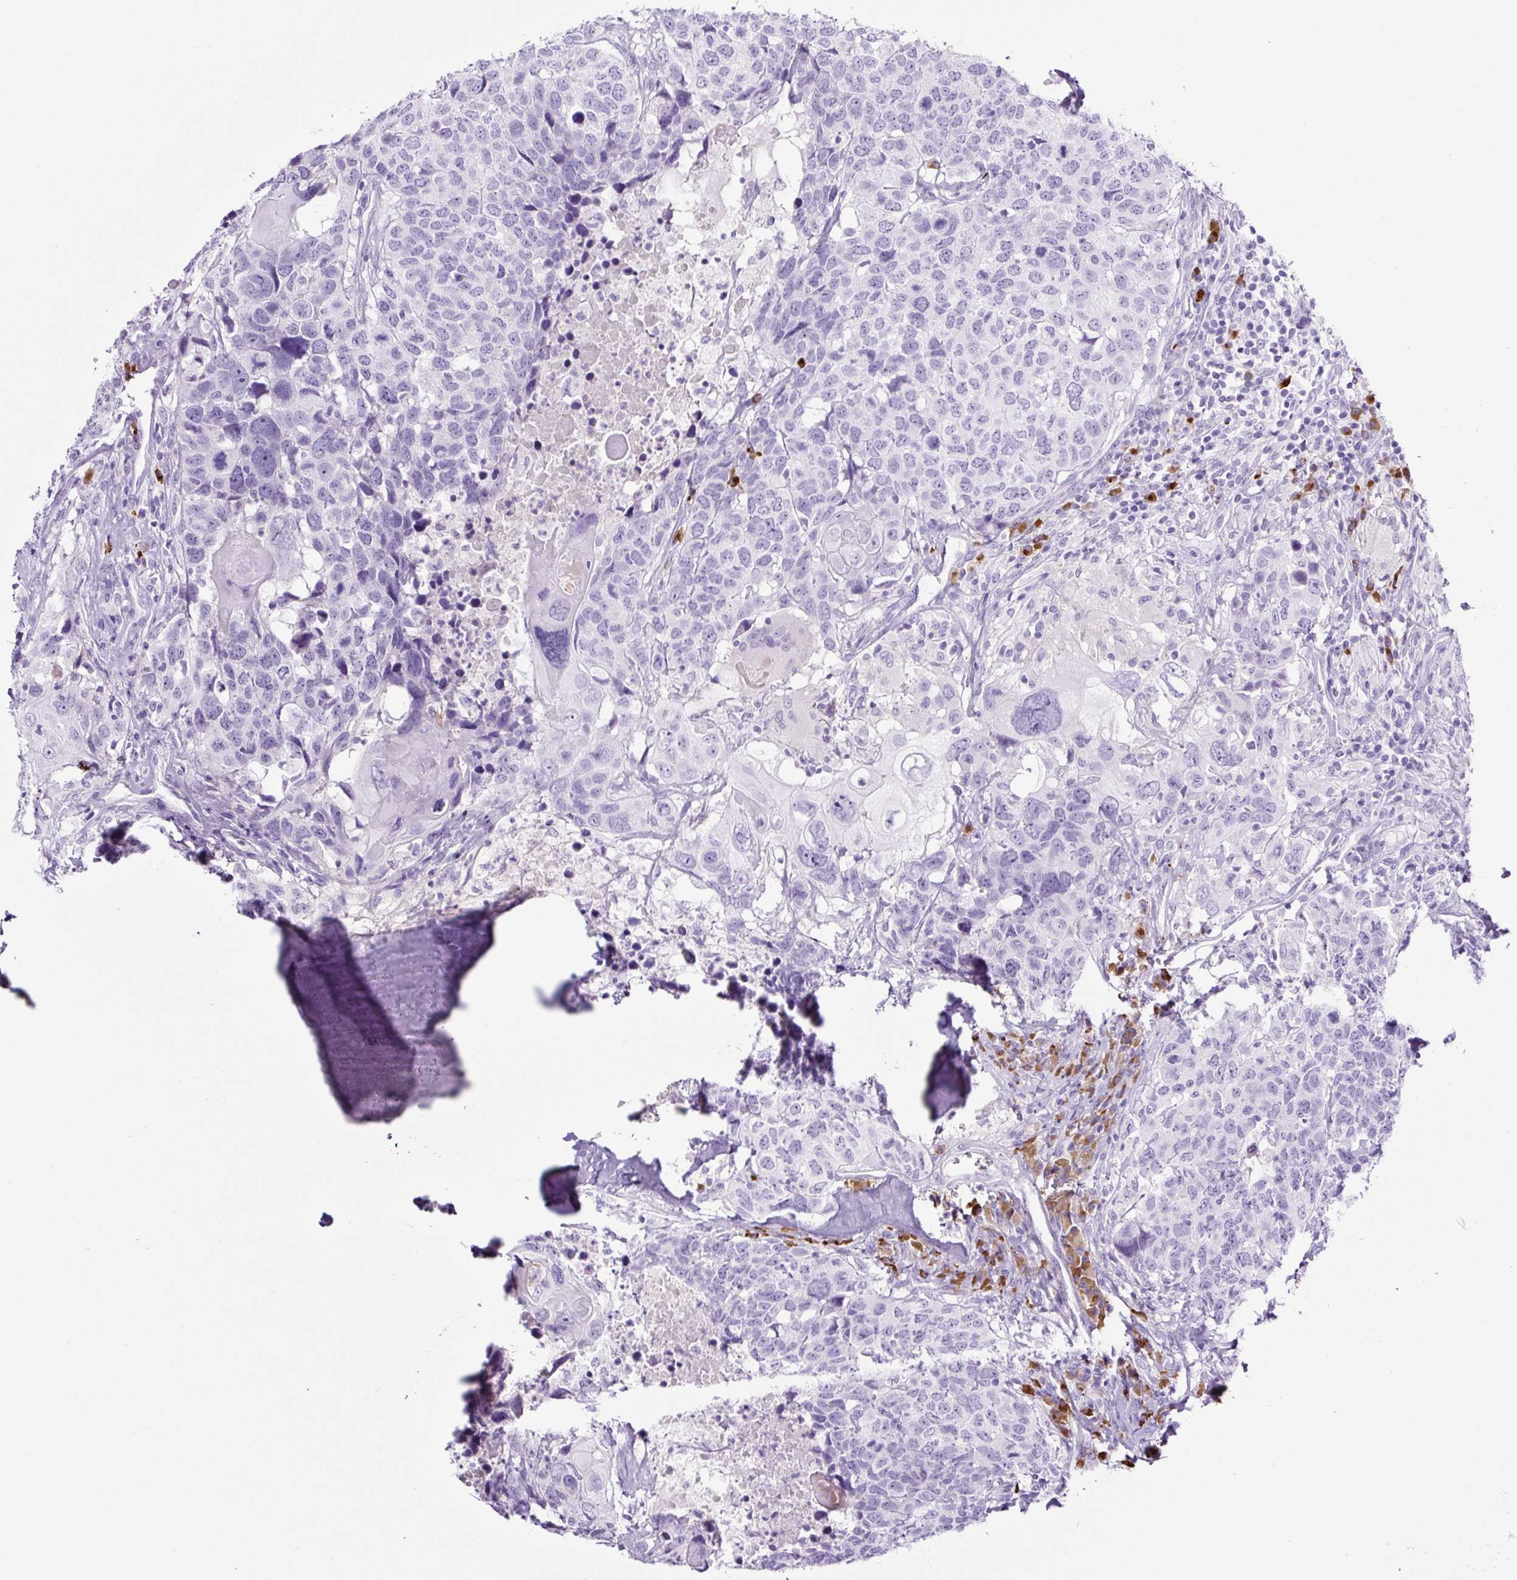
{"staining": {"intensity": "negative", "quantity": "none", "location": "none"}, "tissue": "head and neck cancer", "cell_type": "Tumor cells", "image_type": "cancer", "snomed": [{"axis": "morphology", "description": "Normal tissue, NOS"}, {"axis": "morphology", "description": "Squamous cell carcinoma, NOS"}, {"axis": "topography", "description": "Skeletal muscle"}, {"axis": "topography", "description": "Vascular tissue"}, {"axis": "topography", "description": "Peripheral nerve tissue"}, {"axis": "topography", "description": "Head-Neck"}], "caption": "This is a image of immunohistochemistry (IHC) staining of head and neck cancer (squamous cell carcinoma), which shows no expression in tumor cells.", "gene": "RNF212B", "patient": {"sex": "male", "age": 66}}